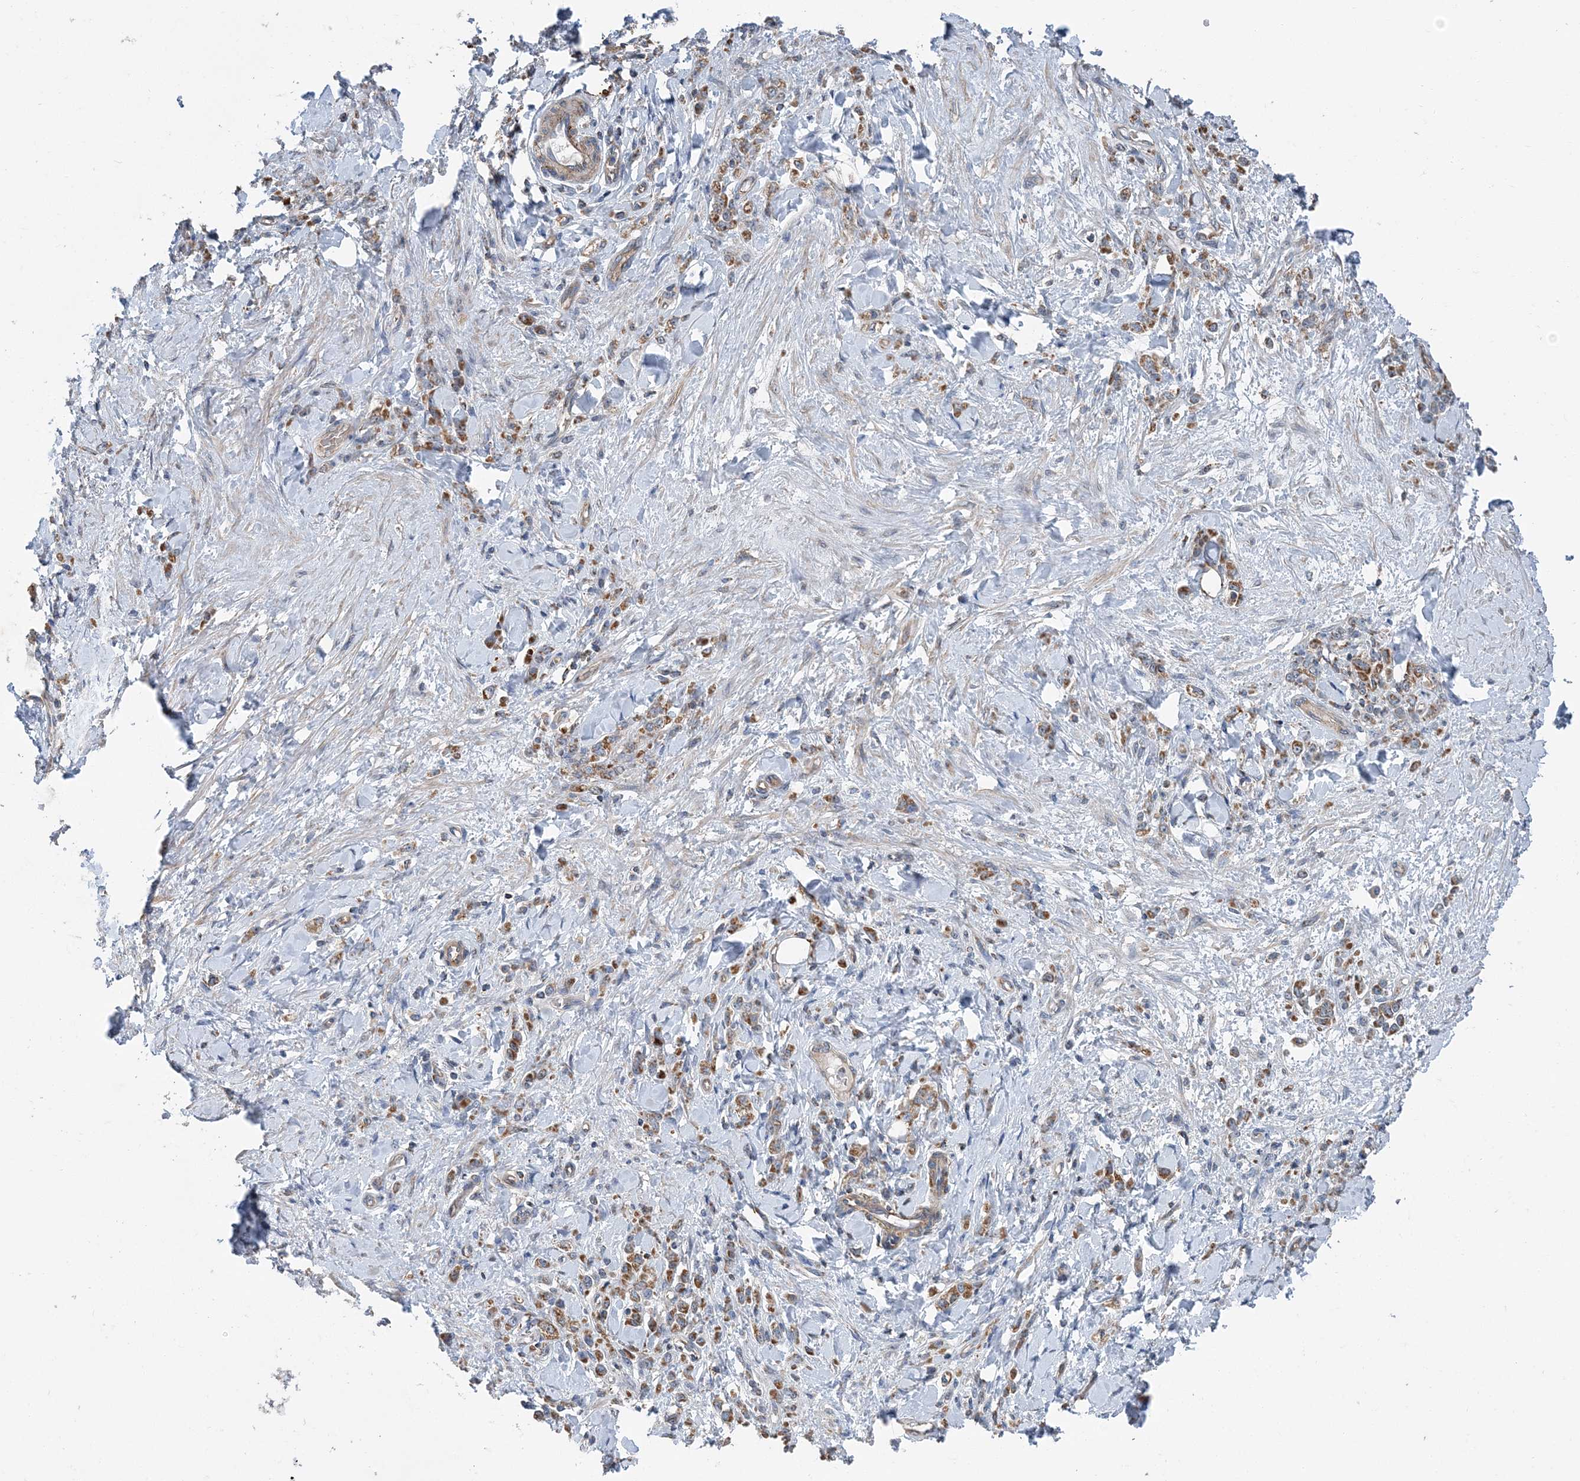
{"staining": {"intensity": "moderate", "quantity": ">75%", "location": "cytoplasmic/membranous"}, "tissue": "stomach cancer", "cell_type": "Tumor cells", "image_type": "cancer", "snomed": [{"axis": "morphology", "description": "Normal tissue, NOS"}, {"axis": "morphology", "description": "Adenocarcinoma, NOS"}, {"axis": "topography", "description": "Stomach"}], "caption": "Stomach cancer (adenocarcinoma) stained with immunohistochemistry exhibits moderate cytoplasmic/membranous positivity in approximately >75% of tumor cells.", "gene": "SPRY2", "patient": {"sex": "male", "age": 82}}